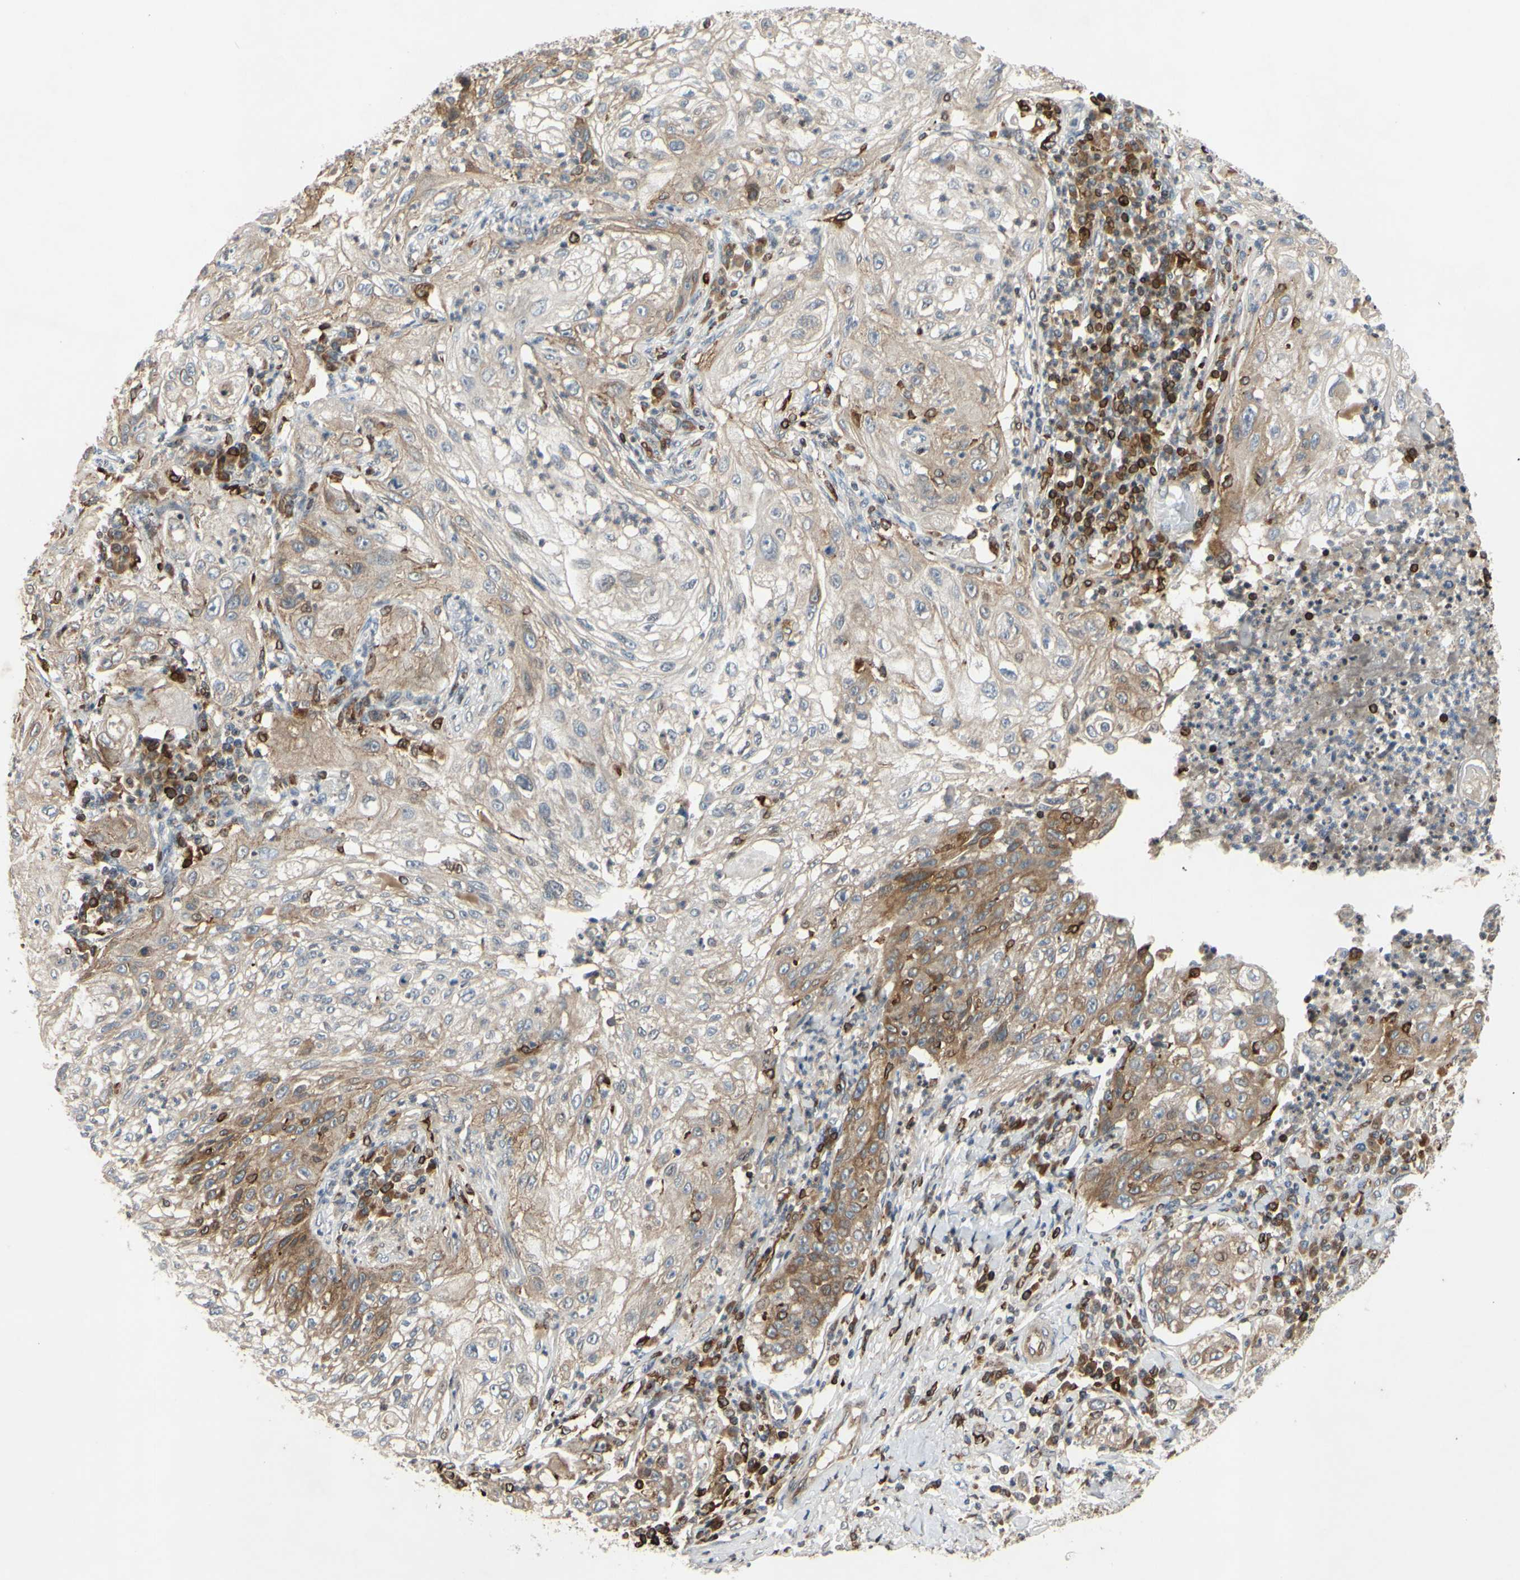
{"staining": {"intensity": "moderate", "quantity": "<25%", "location": "cytoplasmic/membranous"}, "tissue": "lung cancer", "cell_type": "Tumor cells", "image_type": "cancer", "snomed": [{"axis": "morphology", "description": "Inflammation, NOS"}, {"axis": "morphology", "description": "Squamous cell carcinoma, NOS"}, {"axis": "topography", "description": "Lymph node"}, {"axis": "topography", "description": "Soft tissue"}, {"axis": "topography", "description": "Lung"}], "caption": "This histopathology image displays immunohistochemistry staining of lung cancer, with low moderate cytoplasmic/membranous staining in about <25% of tumor cells.", "gene": "PLXNA2", "patient": {"sex": "male", "age": 66}}